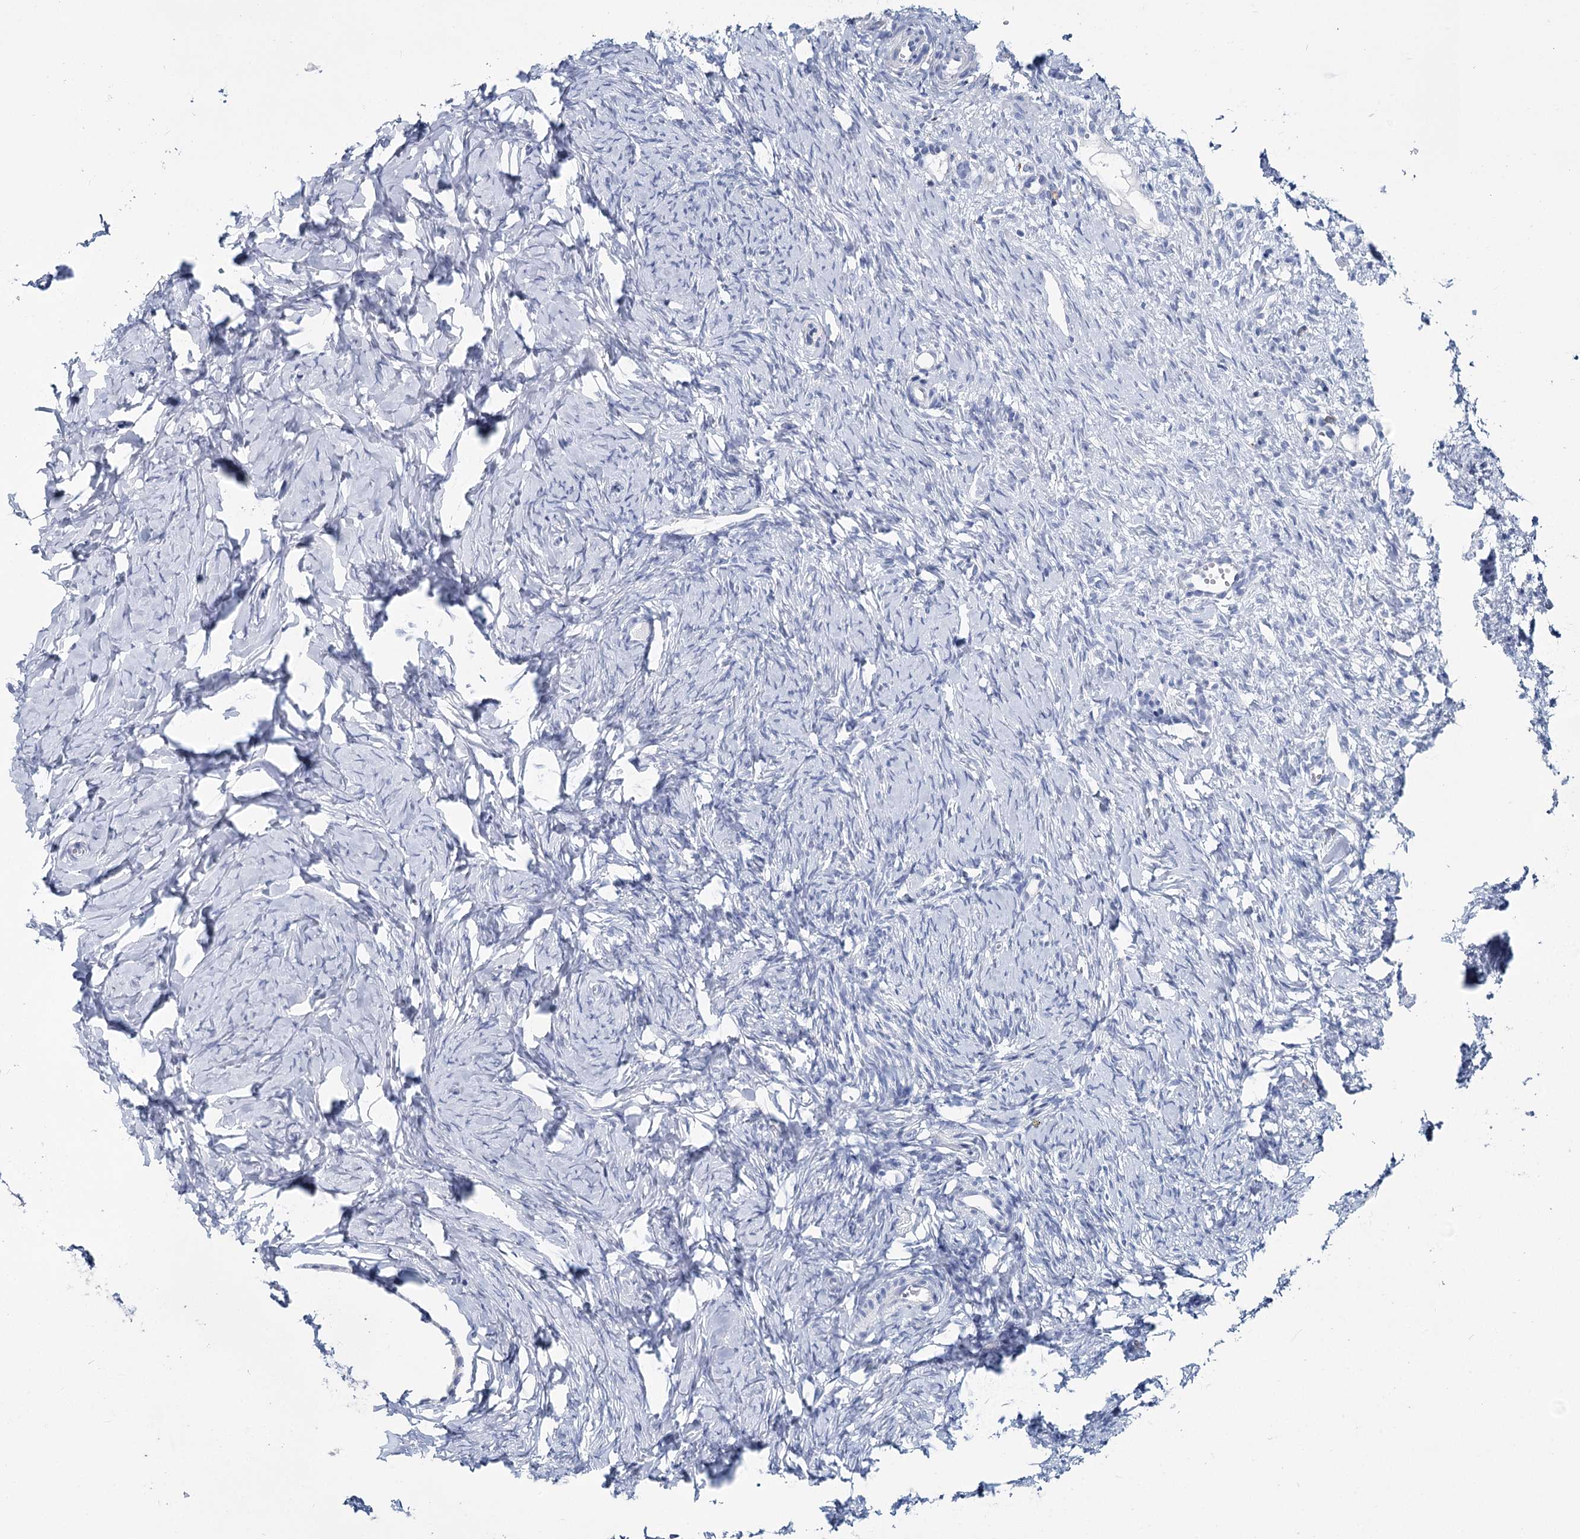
{"staining": {"intensity": "negative", "quantity": "none", "location": "none"}, "tissue": "ovary", "cell_type": "Ovarian stroma cells", "image_type": "normal", "snomed": [{"axis": "morphology", "description": "Normal tissue, NOS"}, {"axis": "topography", "description": "Ovary"}], "caption": "IHC micrograph of normal ovary: ovary stained with DAB demonstrates no significant protein staining in ovarian stroma cells.", "gene": "METTL7B", "patient": {"sex": "female", "age": 51}}